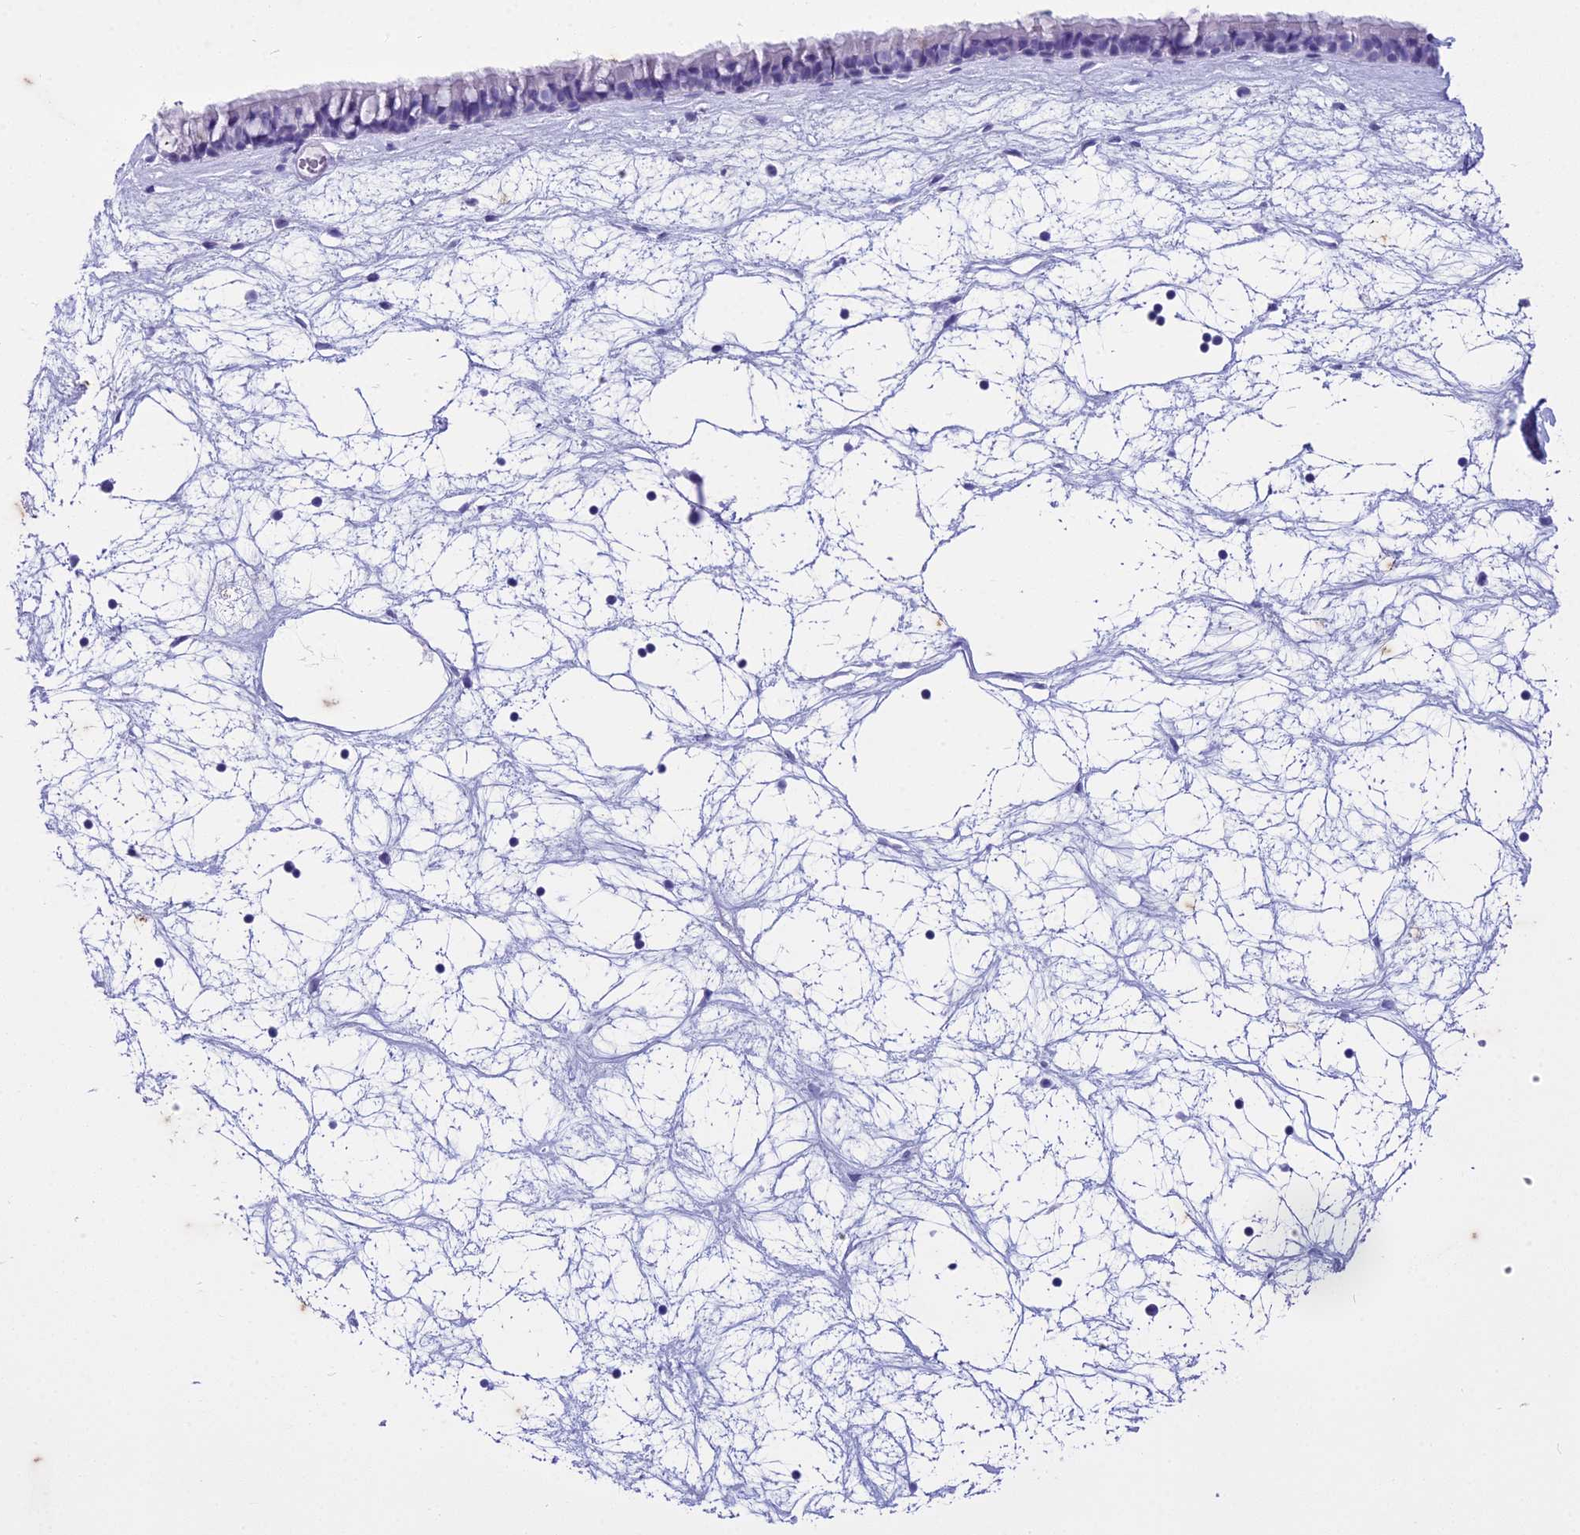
{"staining": {"intensity": "negative", "quantity": "none", "location": "none"}, "tissue": "nasopharynx", "cell_type": "Respiratory epithelial cells", "image_type": "normal", "snomed": [{"axis": "morphology", "description": "Normal tissue, NOS"}, {"axis": "topography", "description": "Nasopharynx"}], "caption": "The immunohistochemistry (IHC) image has no significant expression in respiratory epithelial cells of nasopharynx. Brightfield microscopy of immunohistochemistry (IHC) stained with DAB (brown) and hematoxylin (blue), captured at high magnification.", "gene": "HMGB4", "patient": {"sex": "male", "age": 64}}